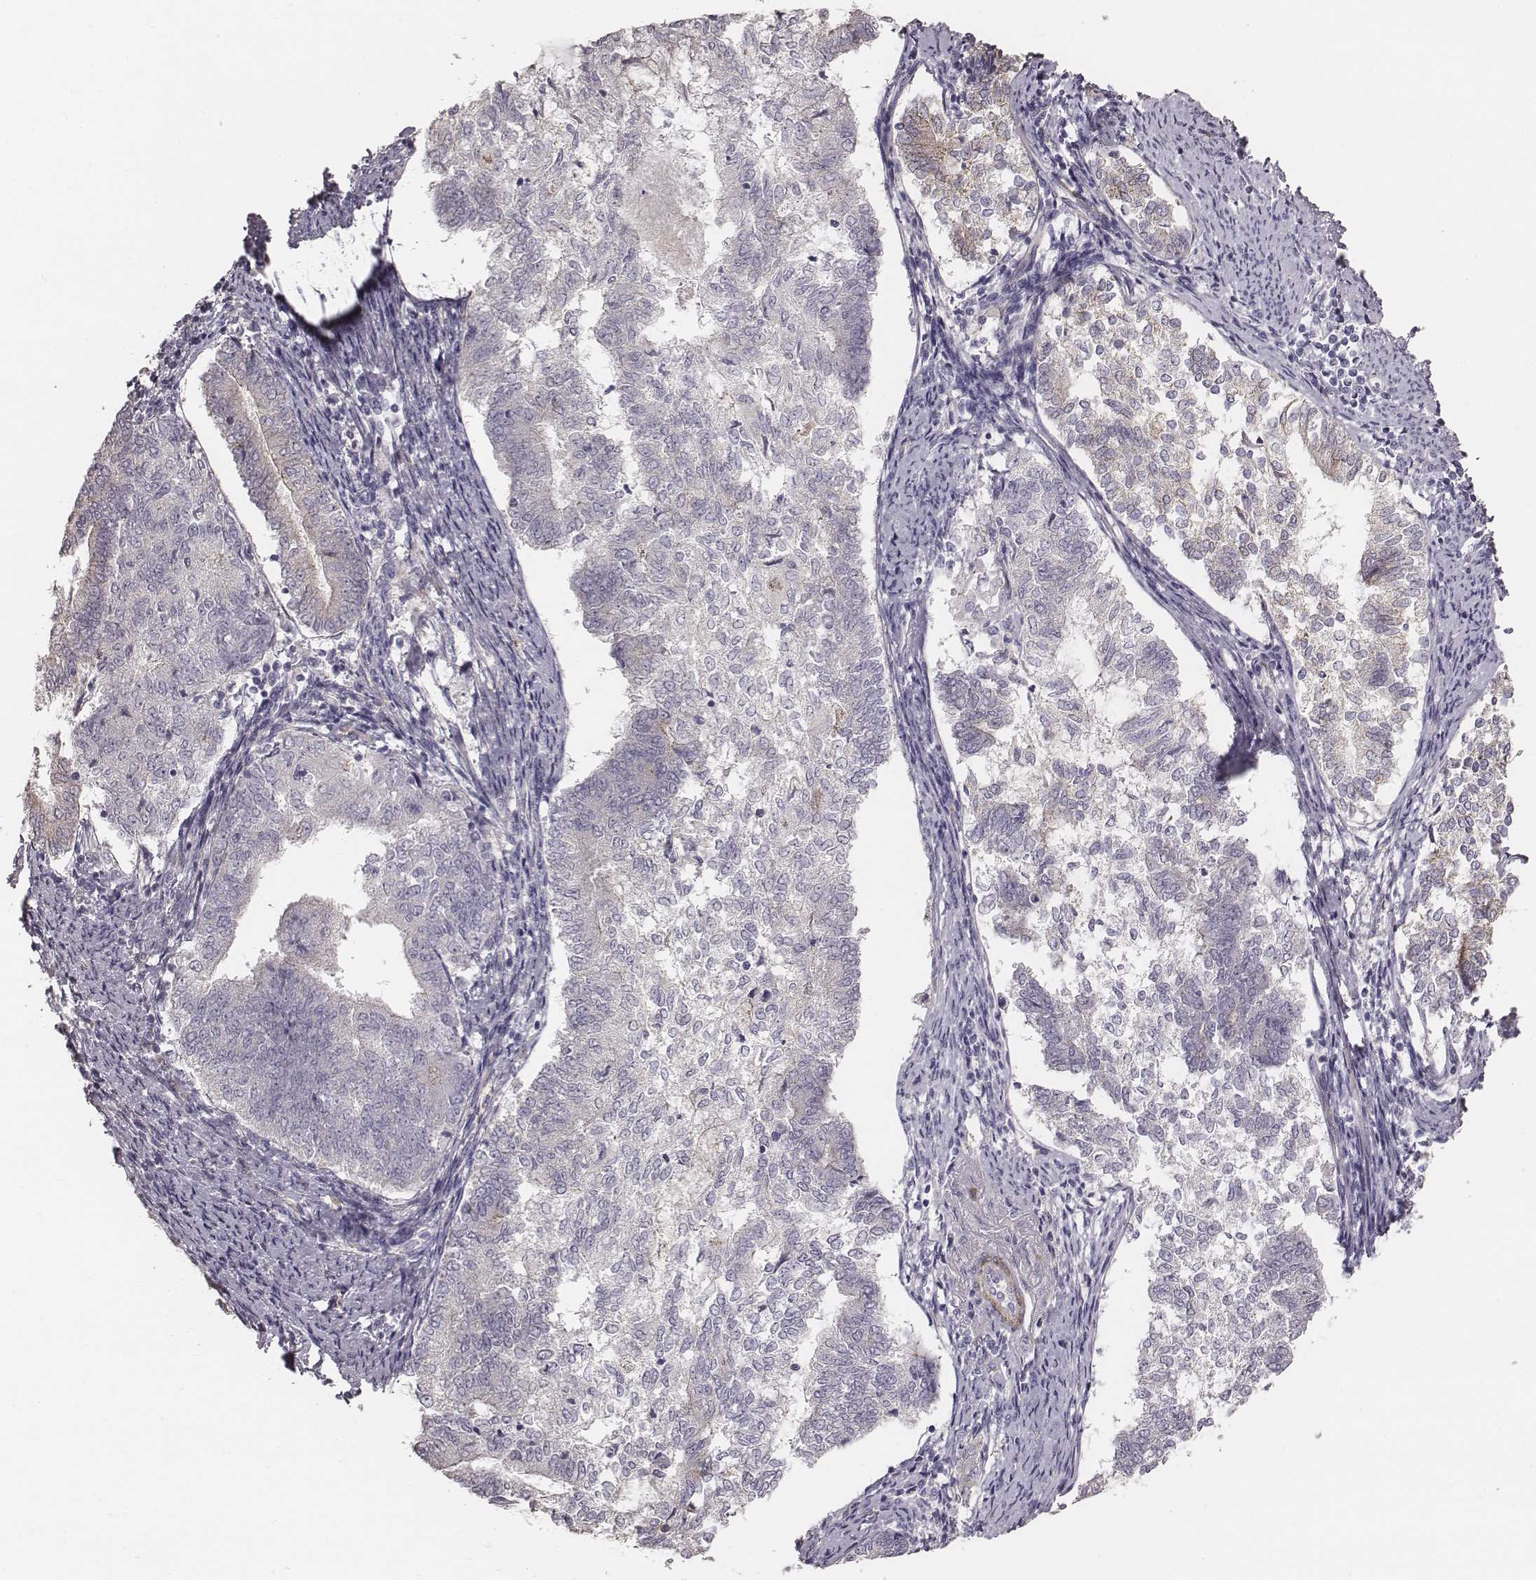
{"staining": {"intensity": "negative", "quantity": "none", "location": "none"}, "tissue": "endometrial cancer", "cell_type": "Tumor cells", "image_type": "cancer", "snomed": [{"axis": "morphology", "description": "Adenocarcinoma, NOS"}, {"axis": "topography", "description": "Endometrium"}], "caption": "DAB immunohistochemical staining of endometrial adenocarcinoma displays no significant staining in tumor cells.", "gene": "PRKCZ", "patient": {"sex": "female", "age": 65}}